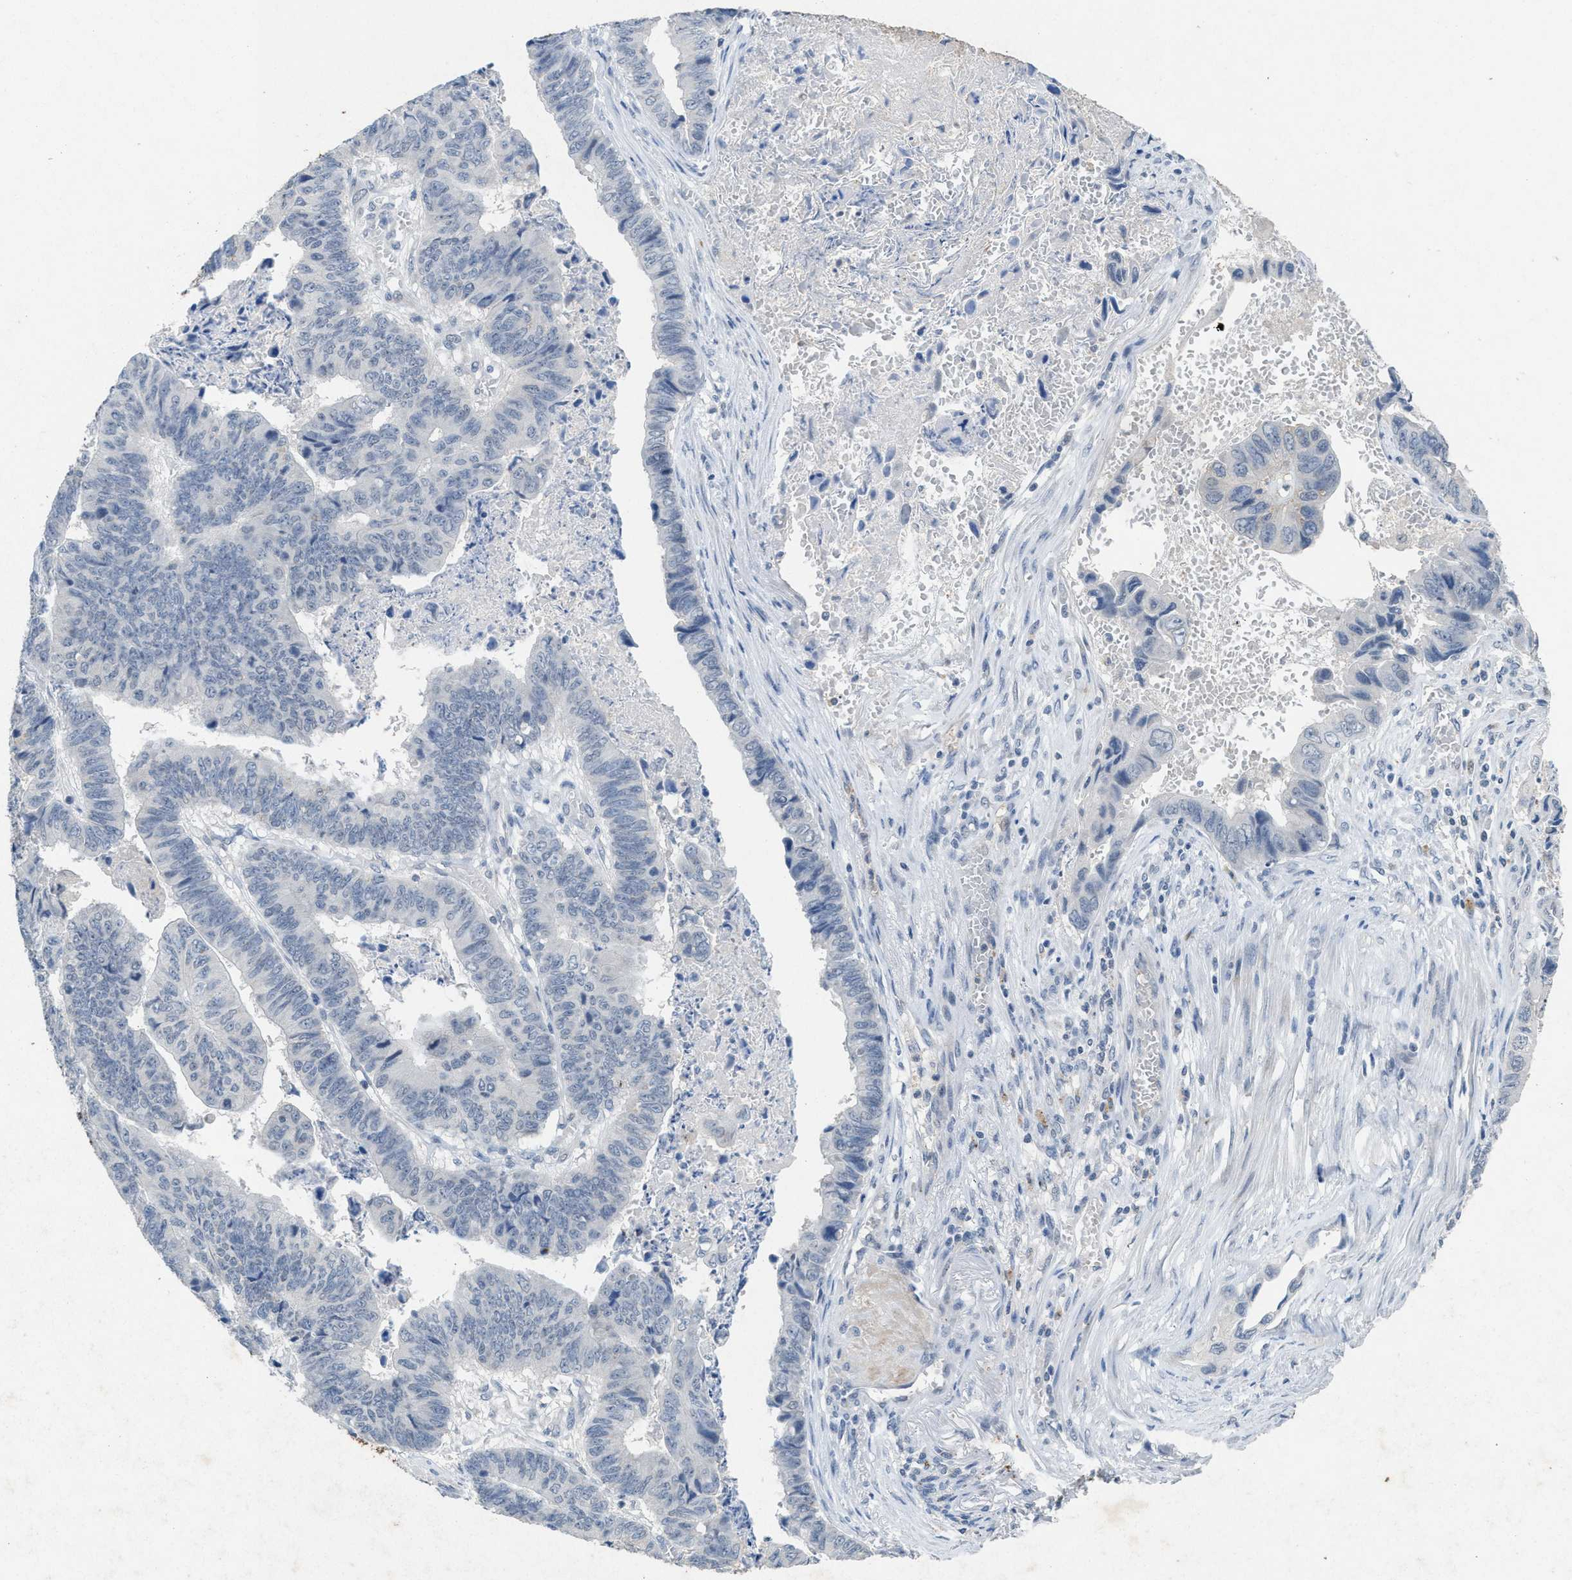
{"staining": {"intensity": "negative", "quantity": "none", "location": "none"}, "tissue": "stomach cancer", "cell_type": "Tumor cells", "image_type": "cancer", "snomed": [{"axis": "morphology", "description": "Adenocarcinoma, NOS"}, {"axis": "topography", "description": "Stomach, lower"}], "caption": "There is no significant positivity in tumor cells of stomach cancer (adenocarcinoma).", "gene": "SLC5A5", "patient": {"sex": "male", "age": 77}}